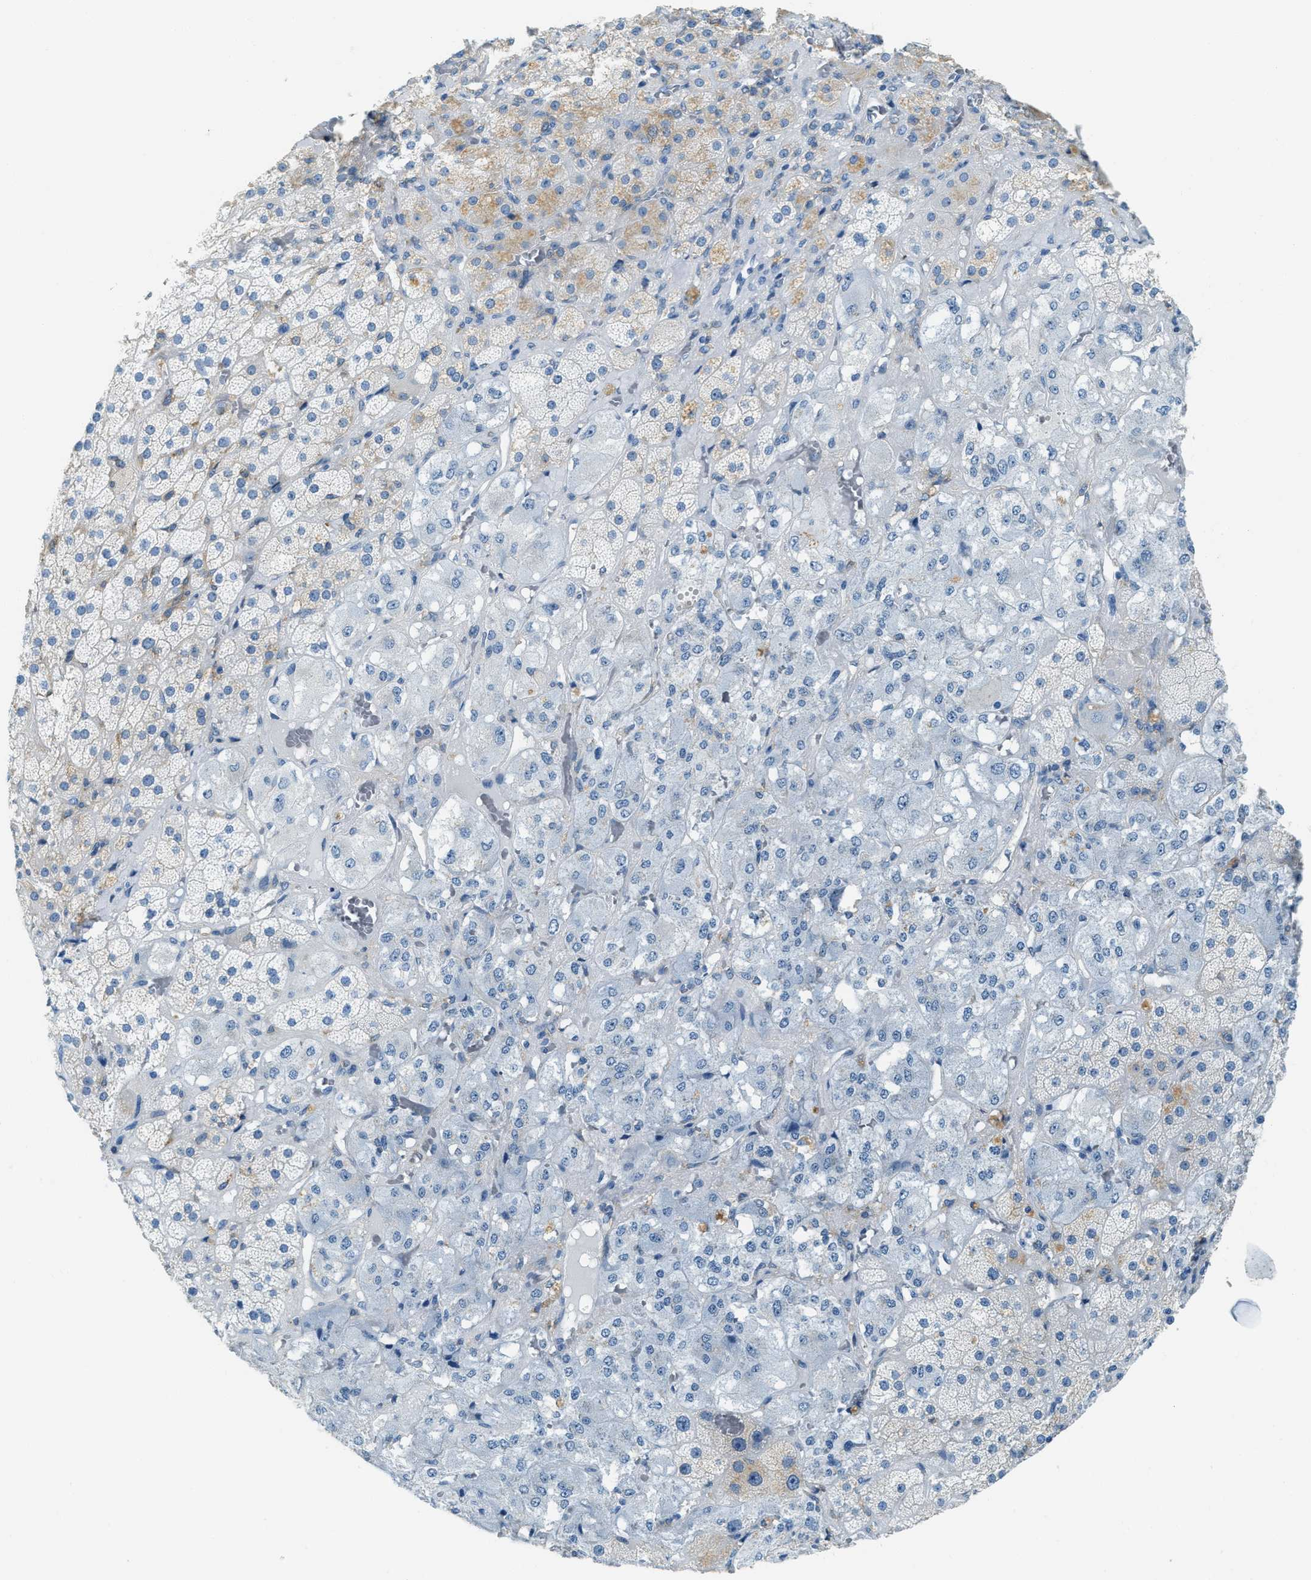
{"staining": {"intensity": "weak", "quantity": "<25%", "location": "cytoplasmic/membranous"}, "tissue": "adrenal gland", "cell_type": "Glandular cells", "image_type": "normal", "snomed": [{"axis": "morphology", "description": "Normal tissue, NOS"}, {"axis": "topography", "description": "Adrenal gland"}], "caption": "IHC of unremarkable adrenal gland shows no positivity in glandular cells. (DAB immunohistochemistry (IHC) with hematoxylin counter stain).", "gene": "MATCAP2", "patient": {"sex": "male", "age": 57}}